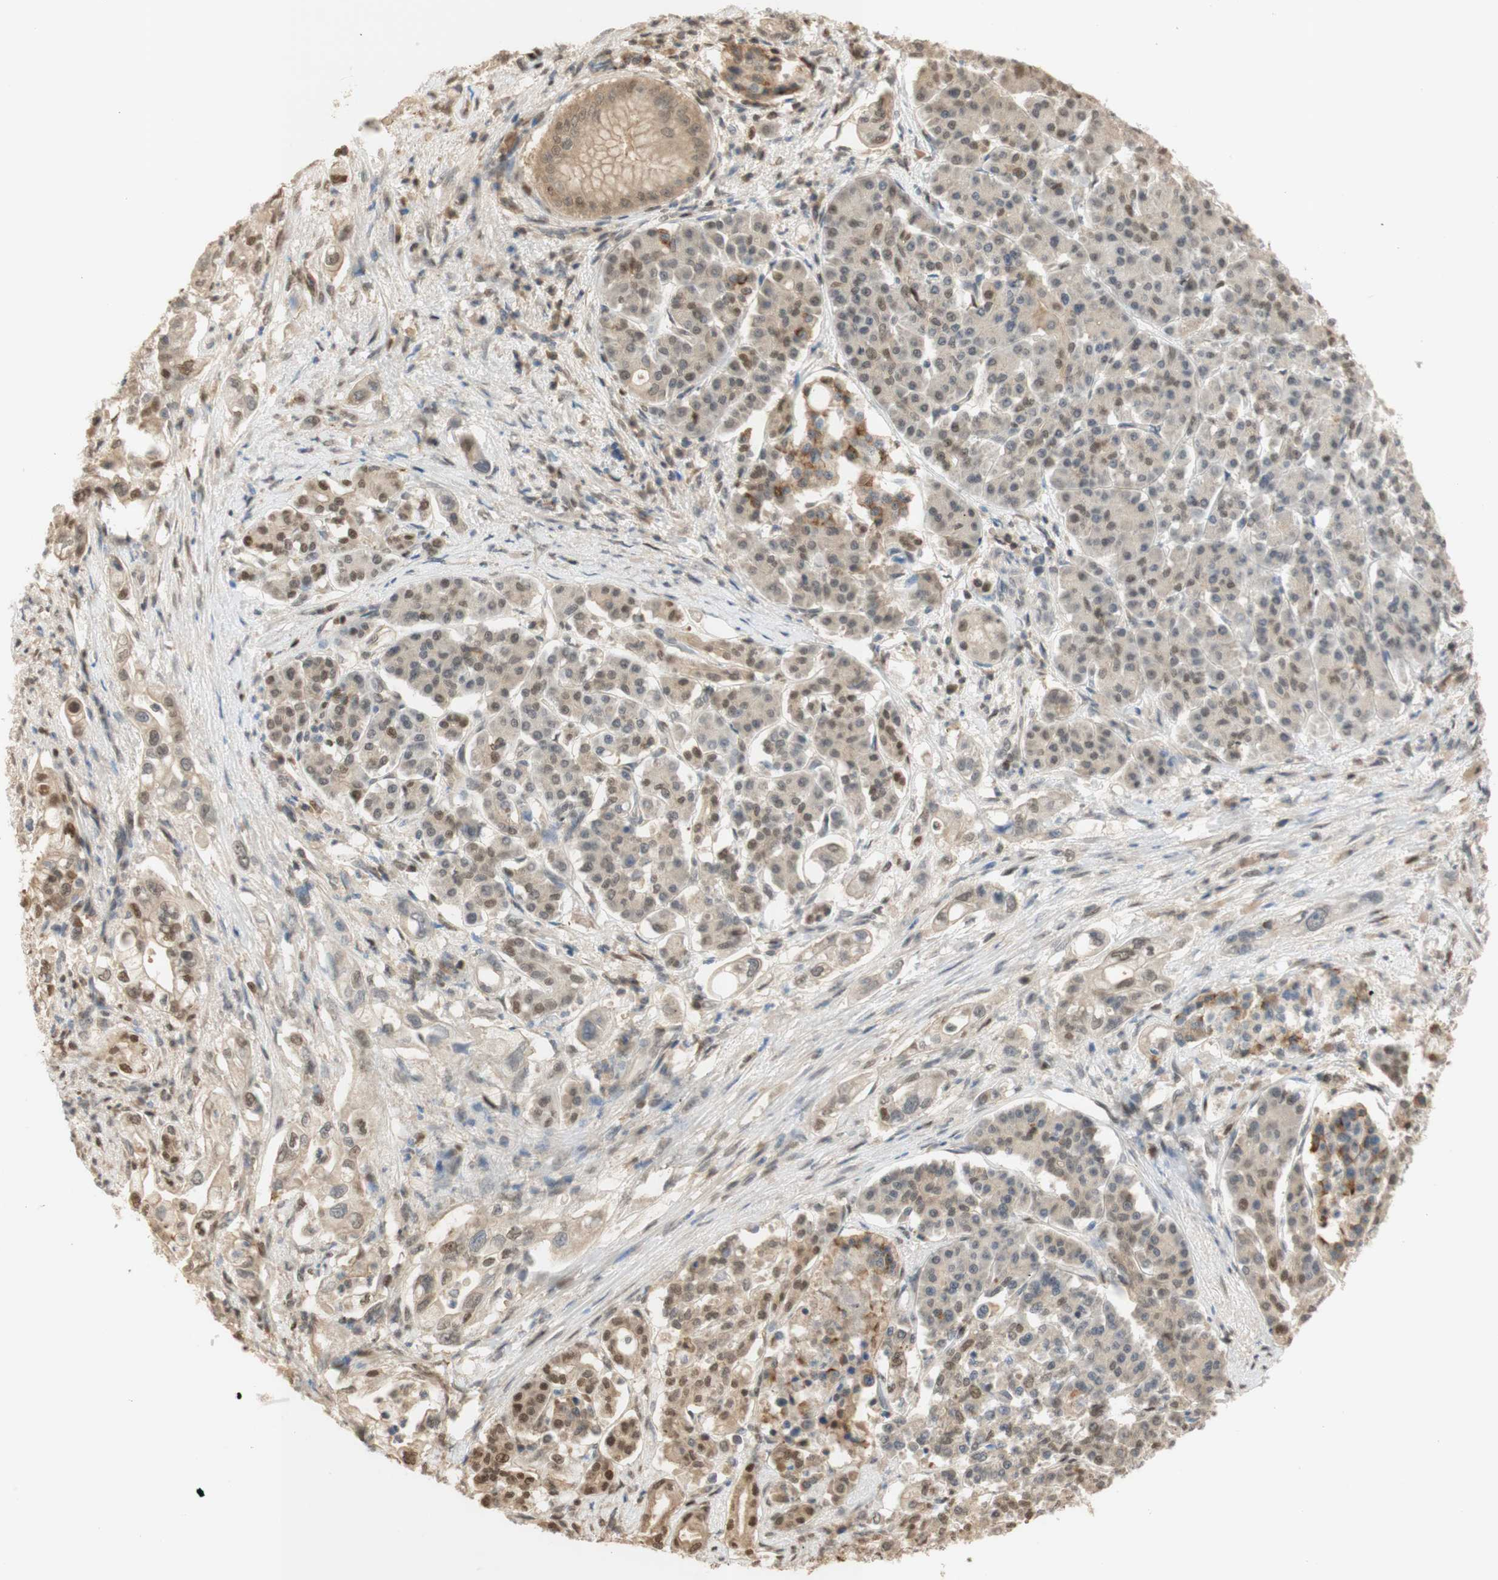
{"staining": {"intensity": "weak", "quantity": ">75%", "location": "cytoplasmic/membranous,nuclear"}, "tissue": "pancreatic cancer", "cell_type": "Tumor cells", "image_type": "cancer", "snomed": [{"axis": "morphology", "description": "Normal tissue, NOS"}, {"axis": "topography", "description": "Pancreas"}], "caption": "The image demonstrates staining of pancreatic cancer, revealing weak cytoplasmic/membranous and nuclear protein expression (brown color) within tumor cells.", "gene": "NAP1L4", "patient": {"sex": "male", "age": 42}}